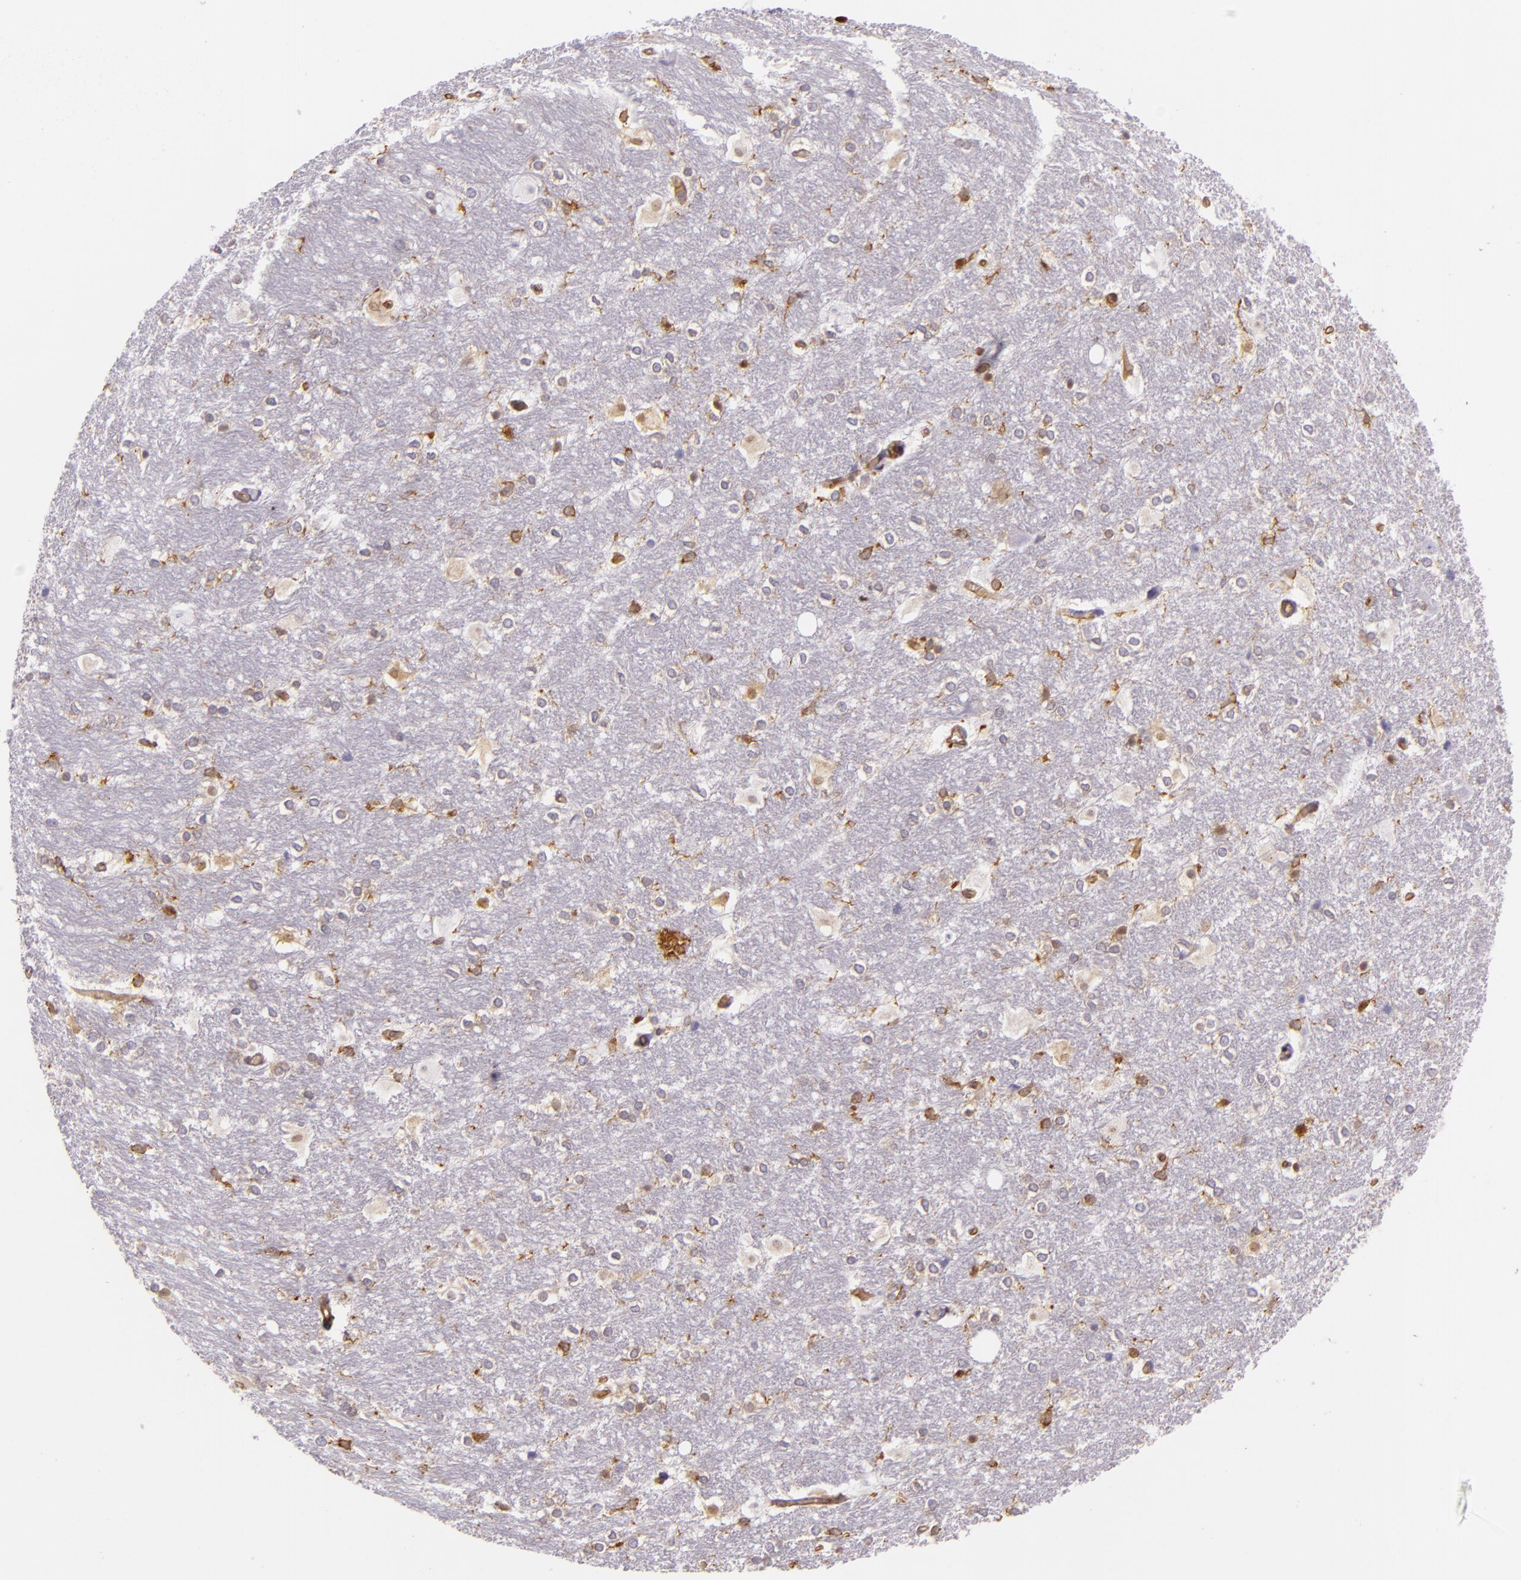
{"staining": {"intensity": "moderate", "quantity": "25%-75%", "location": "cytoplasmic/membranous"}, "tissue": "hippocampus", "cell_type": "Glial cells", "image_type": "normal", "snomed": [{"axis": "morphology", "description": "Normal tissue, NOS"}, {"axis": "topography", "description": "Hippocampus"}], "caption": "Immunohistochemistry (IHC) of normal hippocampus demonstrates medium levels of moderate cytoplasmic/membranous positivity in approximately 25%-75% of glial cells. (brown staining indicates protein expression, while blue staining denotes nuclei).", "gene": "TLN1", "patient": {"sex": "female", "age": 19}}